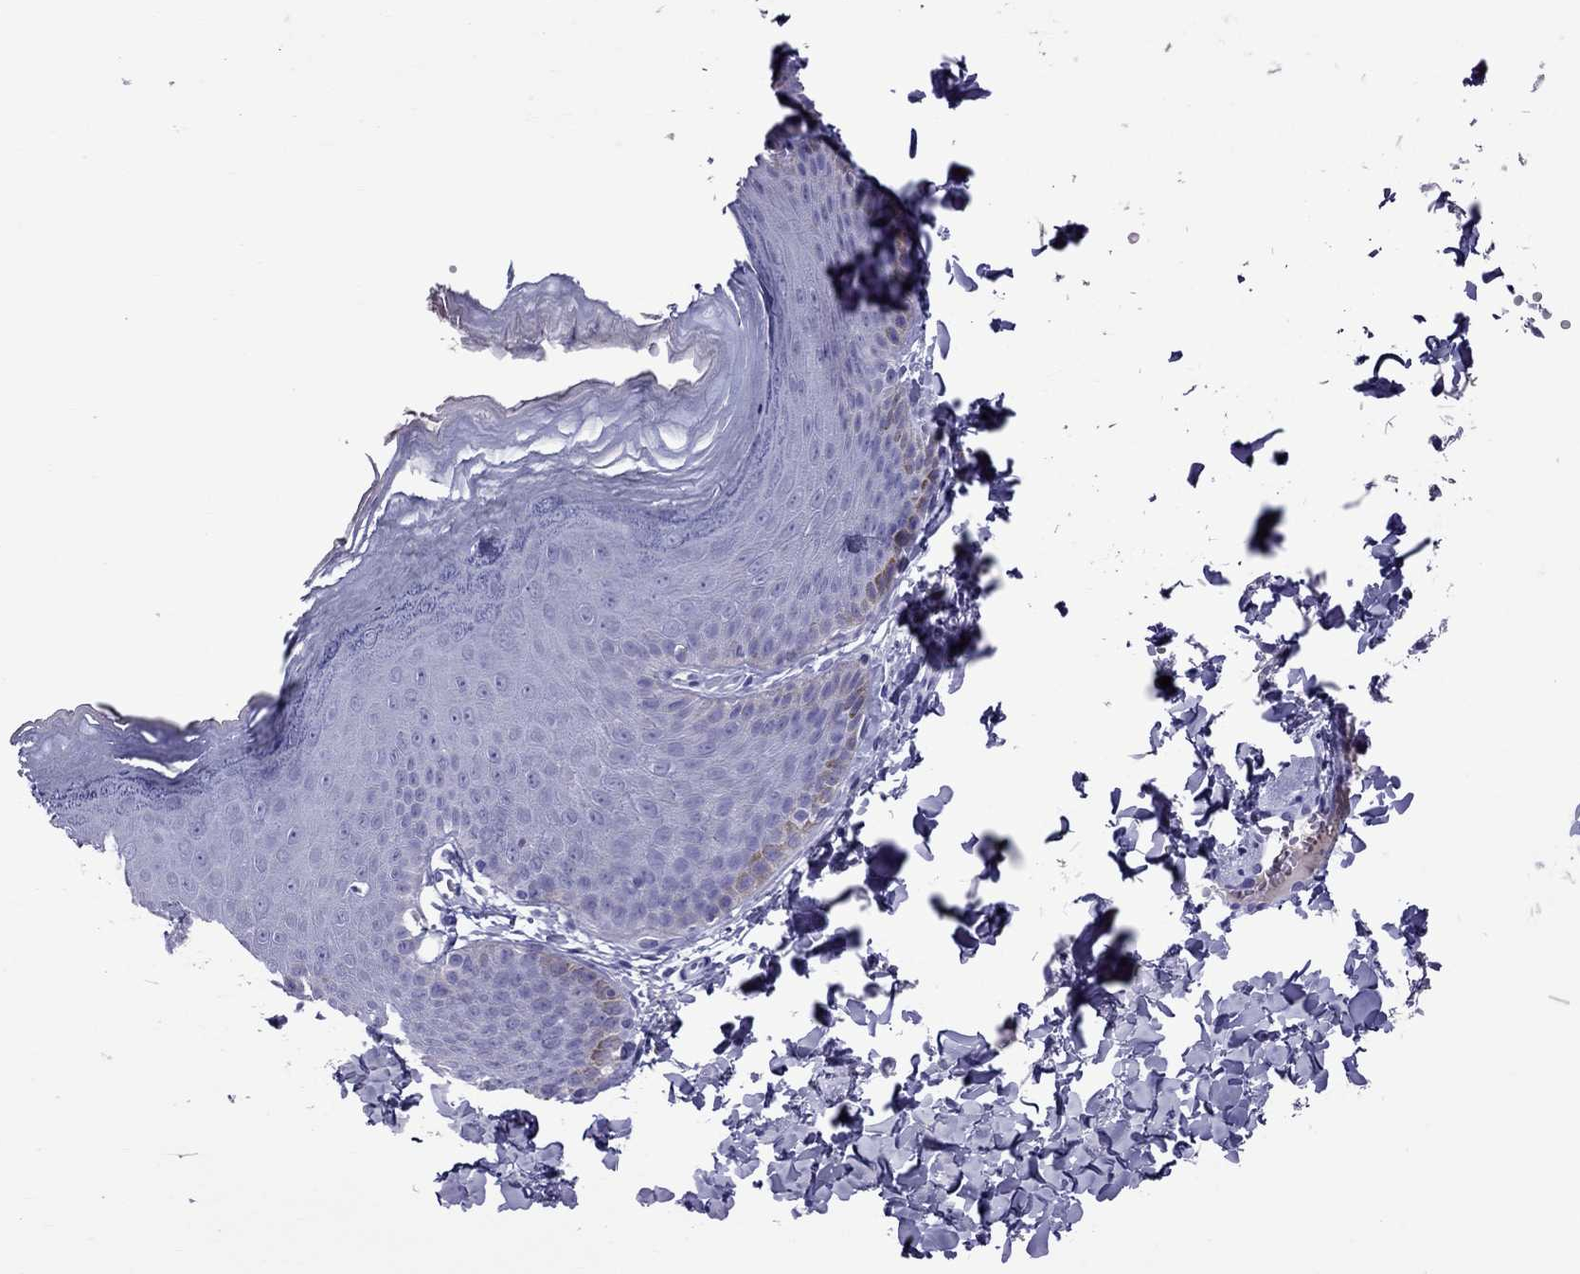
{"staining": {"intensity": "negative", "quantity": "none", "location": "none"}, "tissue": "skin", "cell_type": "Epidermal cells", "image_type": "normal", "snomed": [{"axis": "morphology", "description": "Normal tissue, NOS"}, {"axis": "topography", "description": "Anal"}], "caption": "Protein analysis of benign skin displays no significant expression in epidermal cells. (Brightfield microscopy of DAB (3,3'-diaminobenzidine) immunohistochemistry at high magnification).", "gene": "SCART1", "patient": {"sex": "male", "age": 53}}